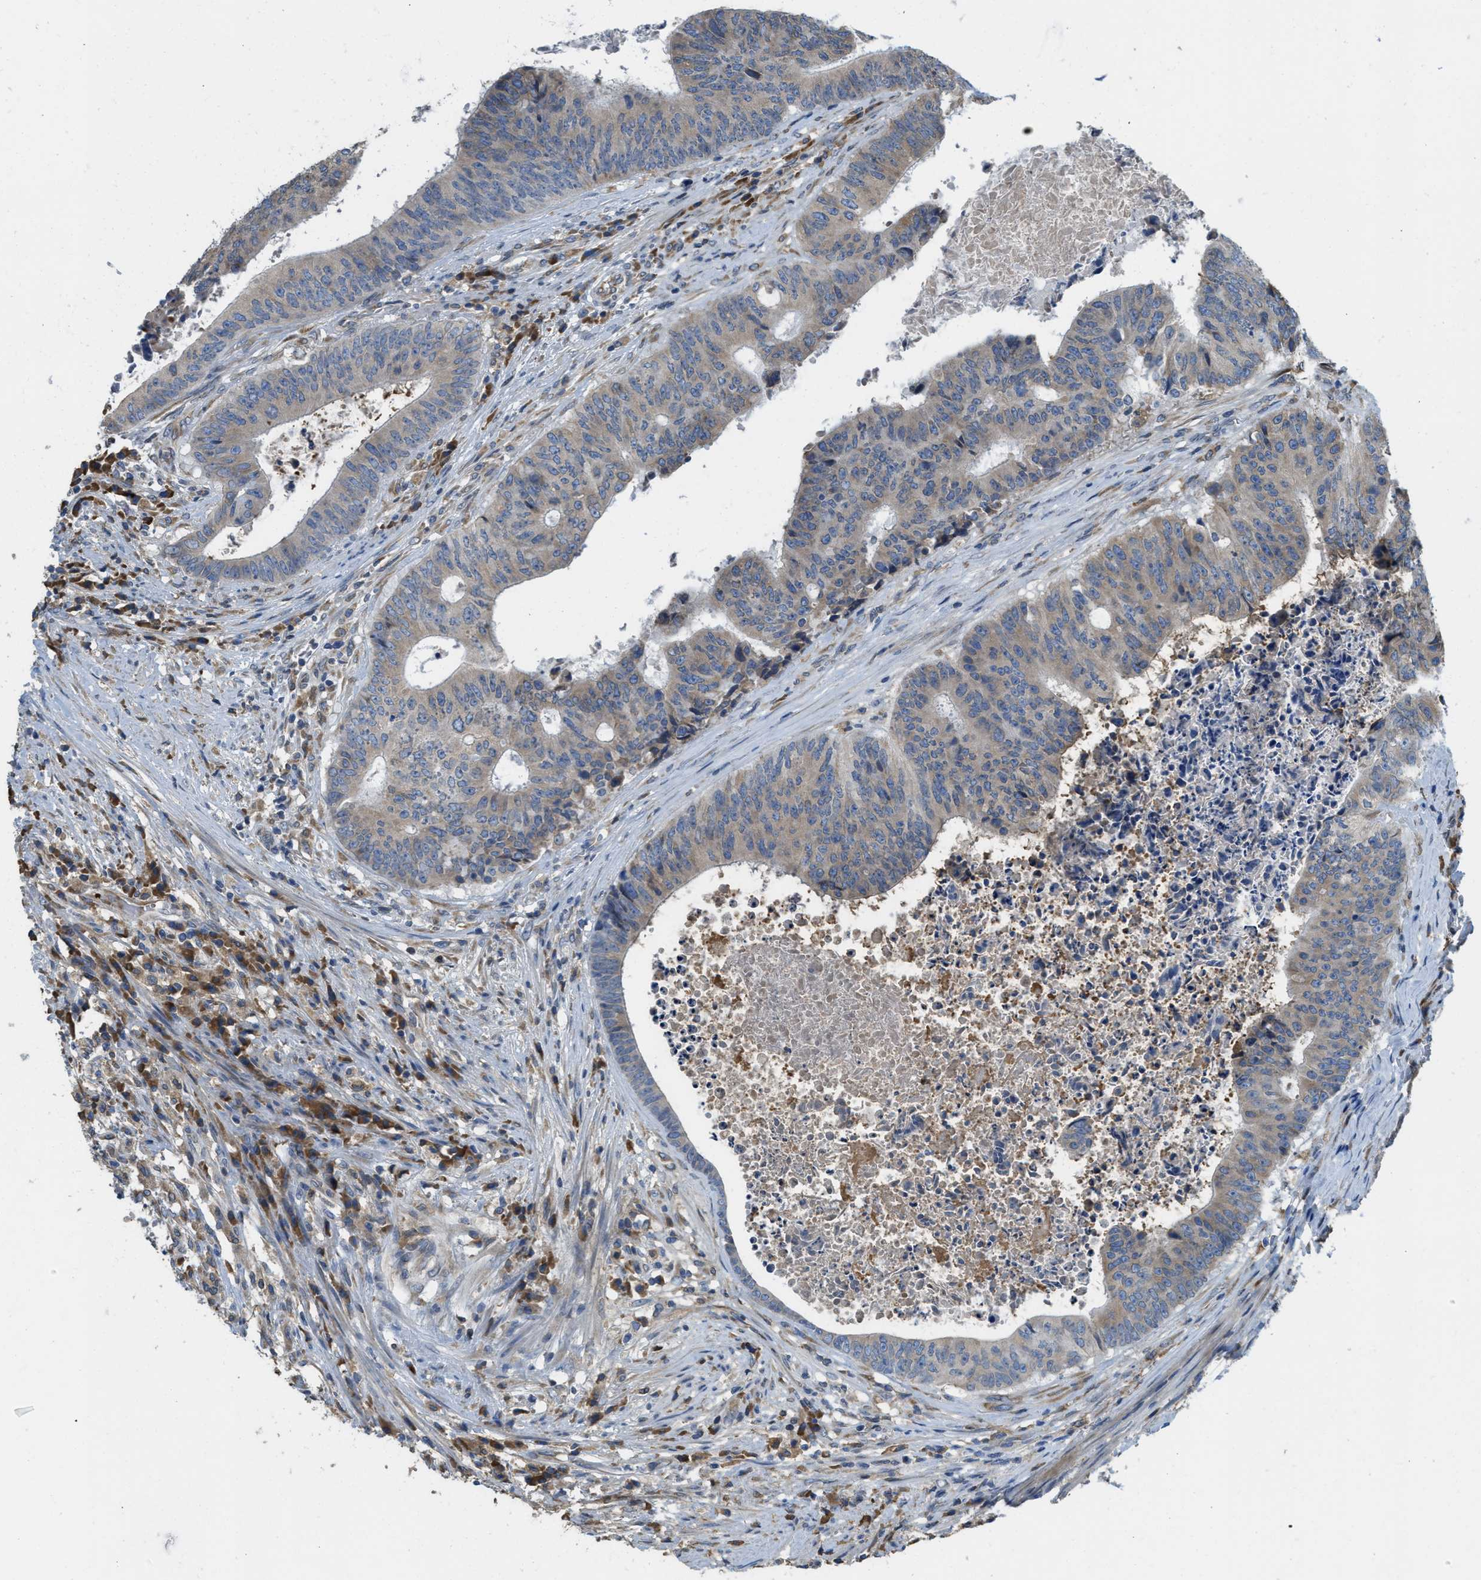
{"staining": {"intensity": "weak", "quantity": "25%-75%", "location": "cytoplasmic/membranous"}, "tissue": "colorectal cancer", "cell_type": "Tumor cells", "image_type": "cancer", "snomed": [{"axis": "morphology", "description": "Adenocarcinoma, NOS"}, {"axis": "topography", "description": "Rectum"}], "caption": "A photomicrograph of colorectal cancer (adenocarcinoma) stained for a protein displays weak cytoplasmic/membranous brown staining in tumor cells.", "gene": "MPDU1", "patient": {"sex": "male", "age": 72}}